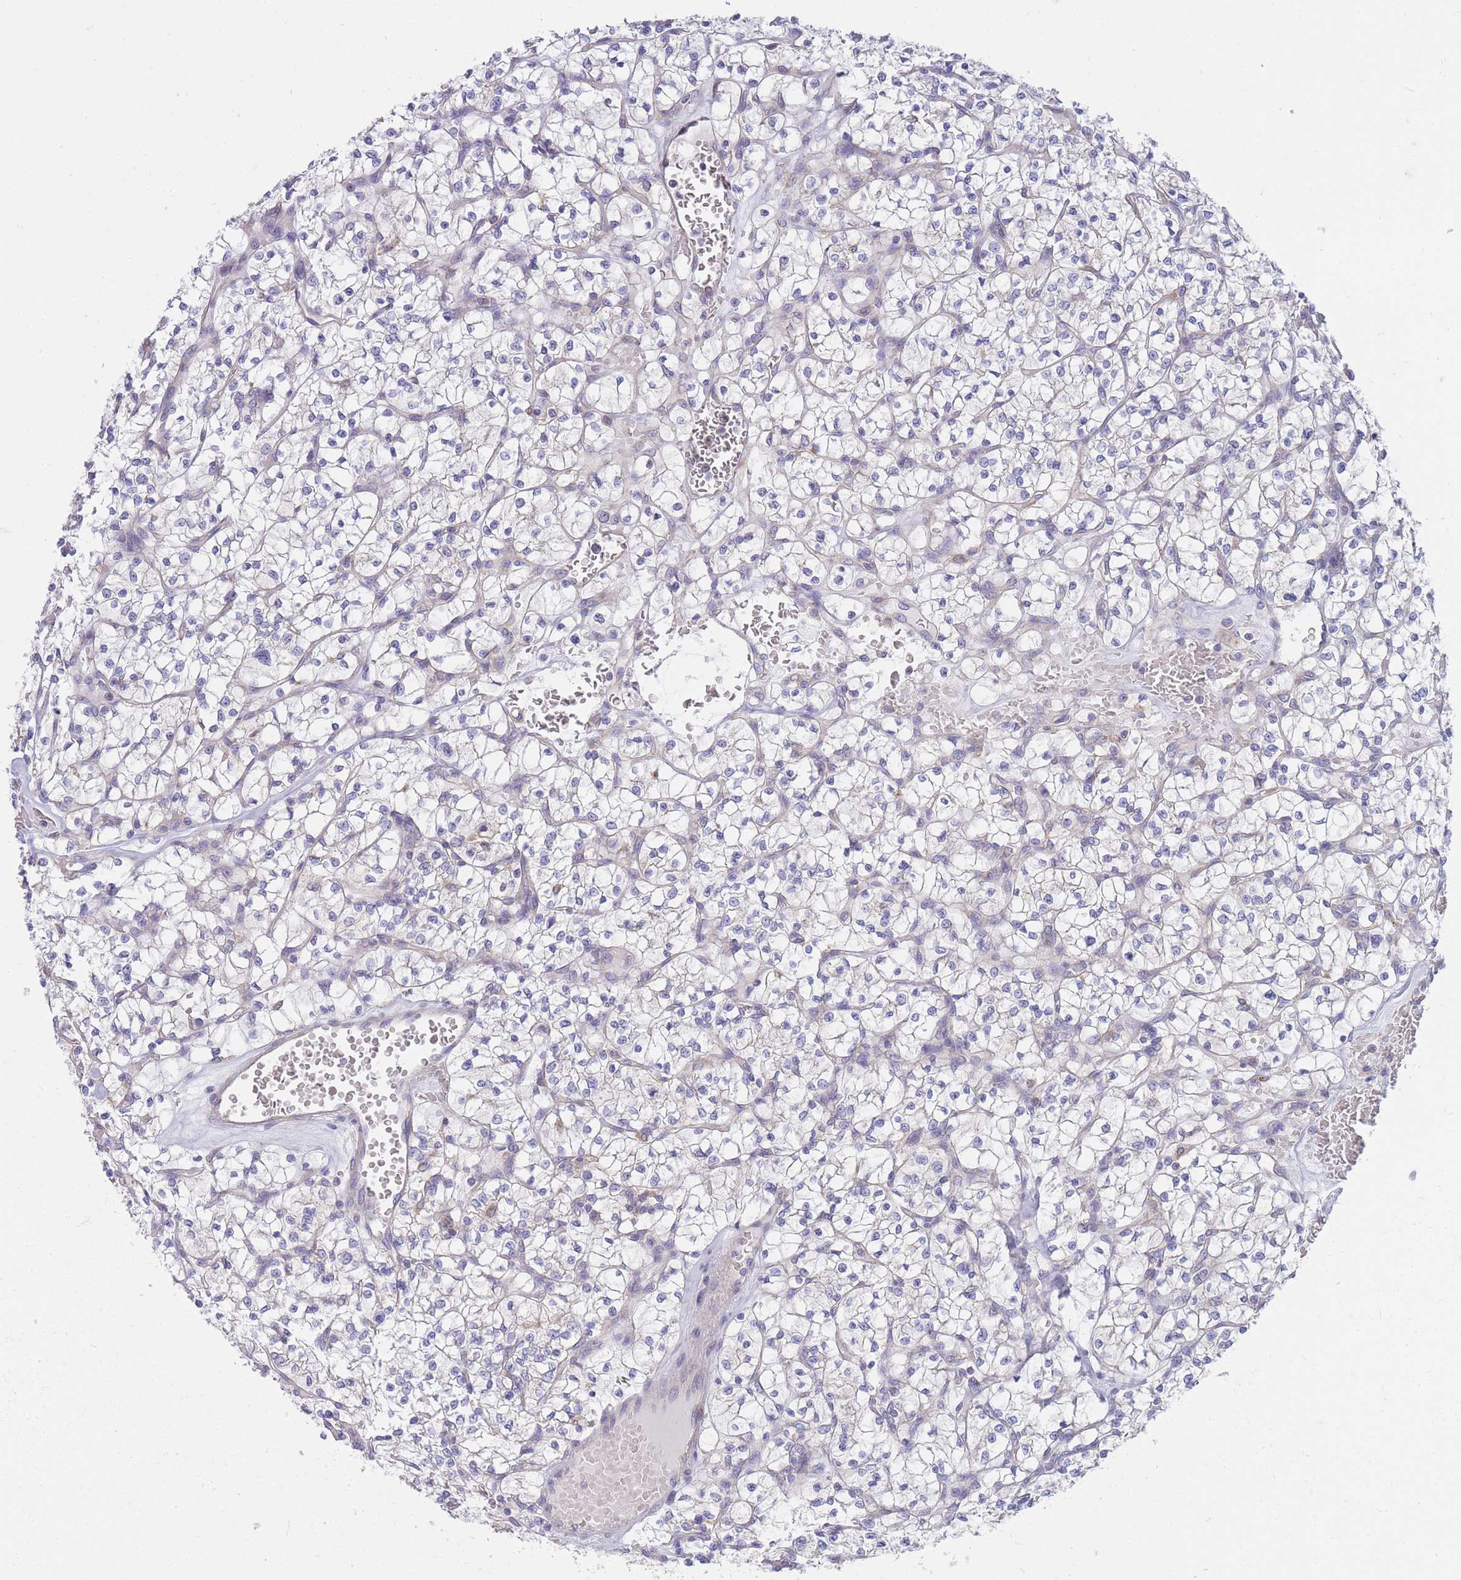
{"staining": {"intensity": "negative", "quantity": "none", "location": "none"}, "tissue": "renal cancer", "cell_type": "Tumor cells", "image_type": "cancer", "snomed": [{"axis": "morphology", "description": "Adenocarcinoma, NOS"}, {"axis": "topography", "description": "Kidney"}], "caption": "The image reveals no staining of tumor cells in renal adenocarcinoma. (DAB IHC, high magnification).", "gene": "SH2B2", "patient": {"sex": "female", "age": 64}}